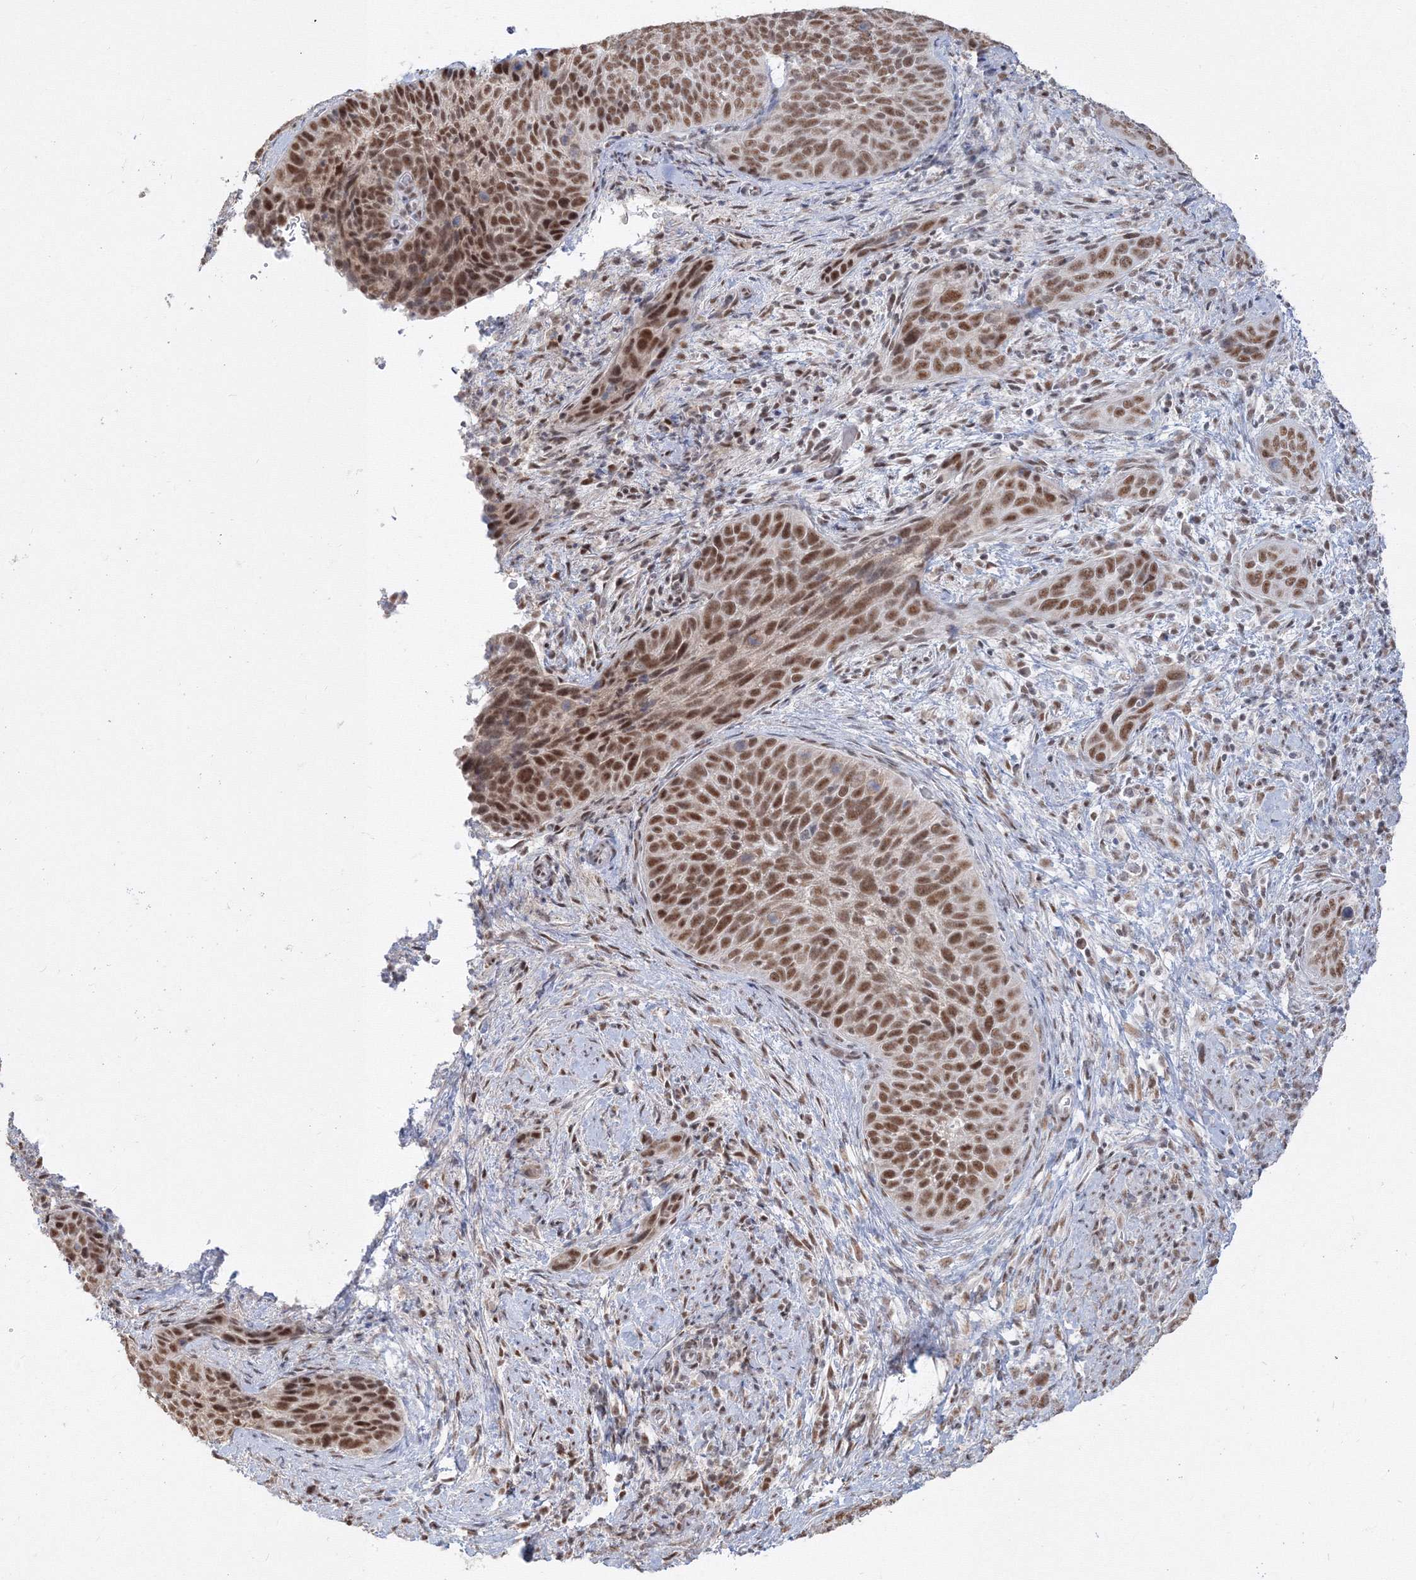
{"staining": {"intensity": "moderate", "quantity": ">75%", "location": "nuclear"}, "tissue": "cervical cancer", "cell_type": "Tumor cells", "image_type": "cancer", "snomed": [{"axis": "morphology", "description": "Squamous cell carcinoma, NOS"}, {"axis": "topography", "description": "Cervix"}], "caption": "A histopathology image of cervical cancer (squamous cell carcinoma) stained for a protein shows moderate nuclear brown staining in tumor cells.", "gene": "PPP4R2", "patient": {"sex": "female", "age": 60}}